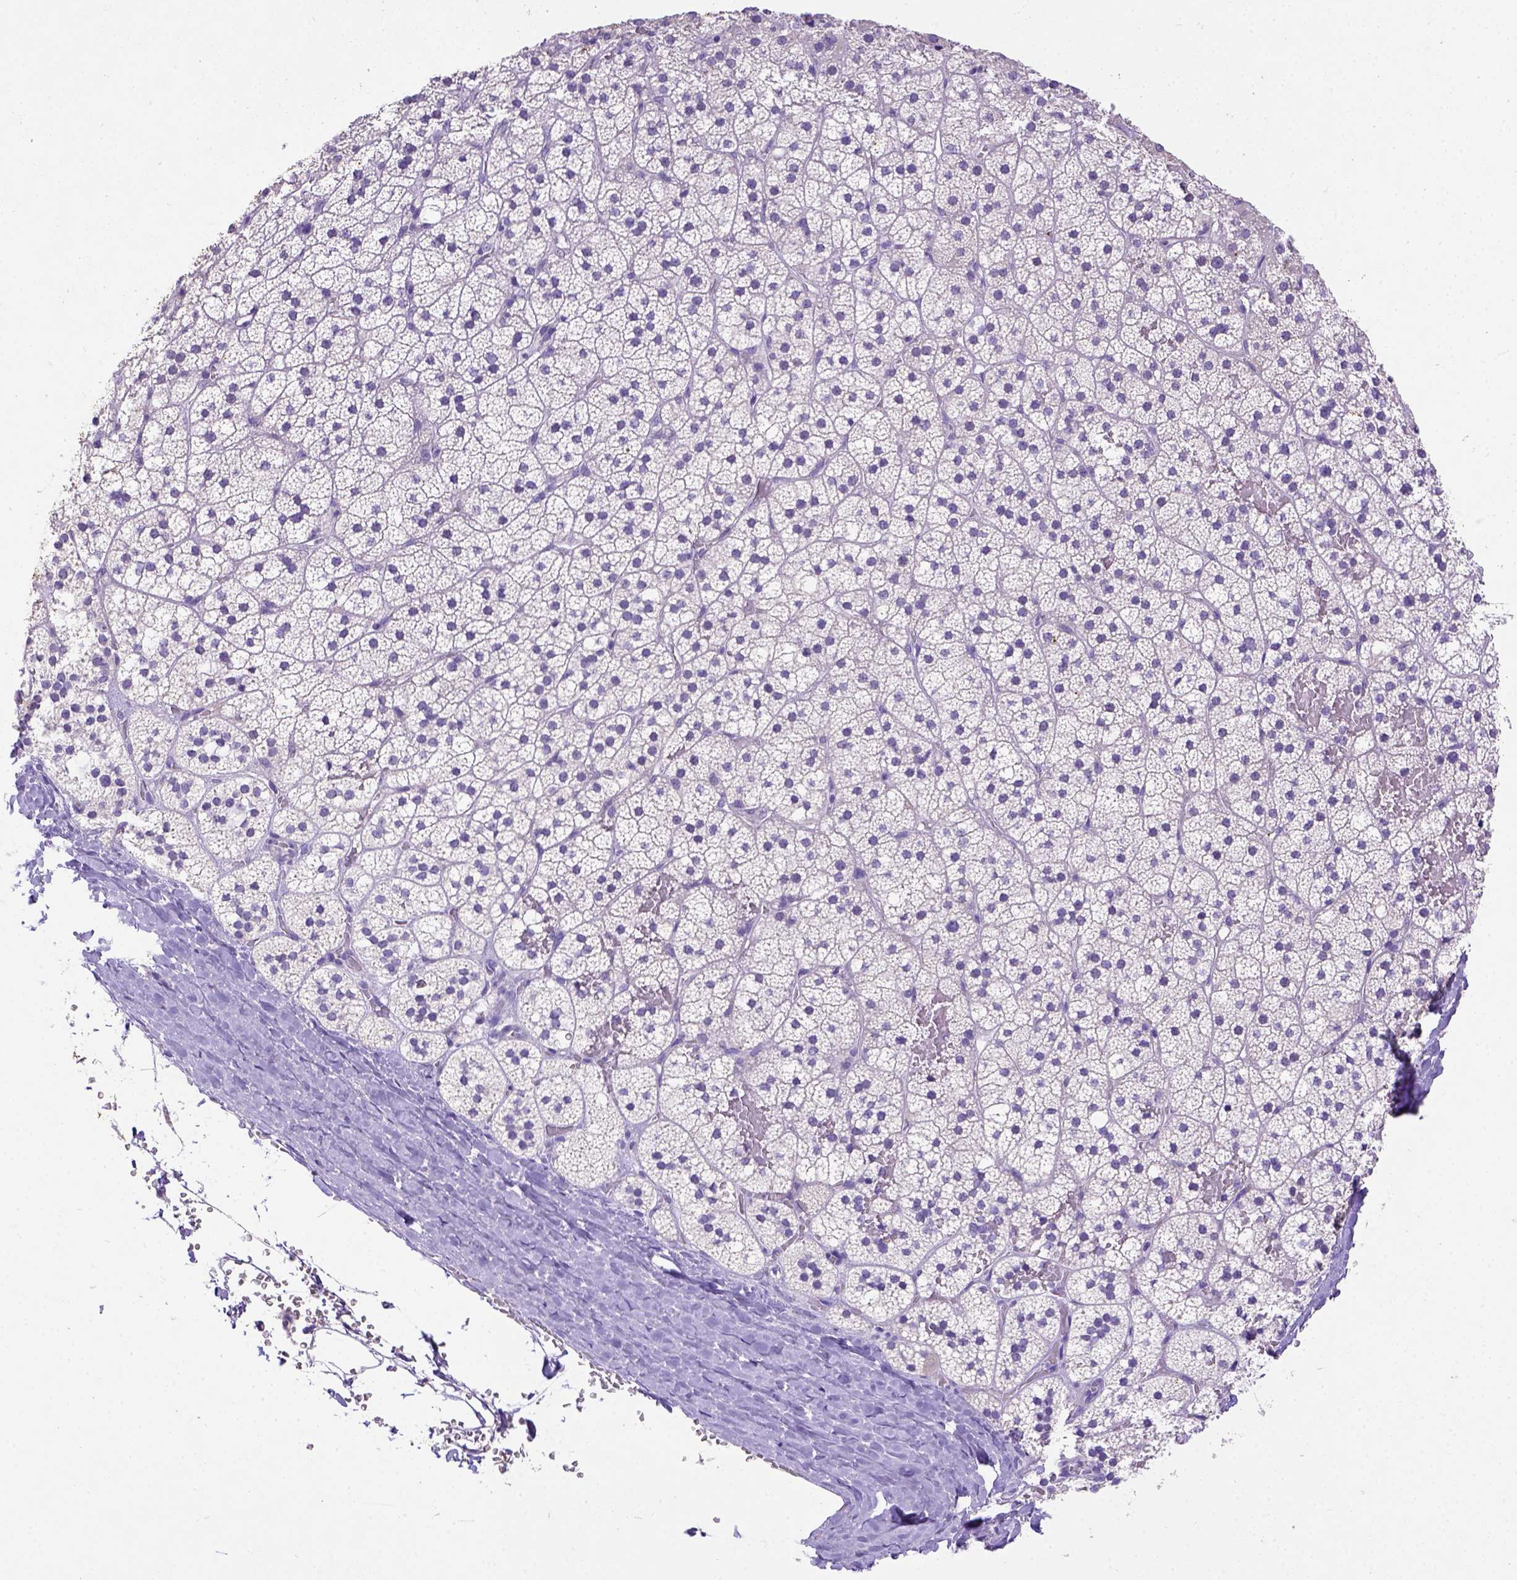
{"staining": {"intensity": "moderate", "quantity": "<25%", "location": "cytoplasmic/membranous"}, "tissue": "adrenal gland", "cell_type": "Glandular cells", "image_type": "normal", "snomed": [{"axis": "morphology", "description": "Normal tissue, NOS"}, {"axis": "topography", "description": "Adrenal gland"}], "caption": "Immunohistochemistry (IHC) (DAB (3,3'-diaminobenzidine)) staining of unremarkable human adrenal gland displays moderate cytoplasmic/membranous protein positivity in approximately <25% of glandular cells.", "gene": "B3GAT1", "patient": {"sex": "male", "age": 53}}